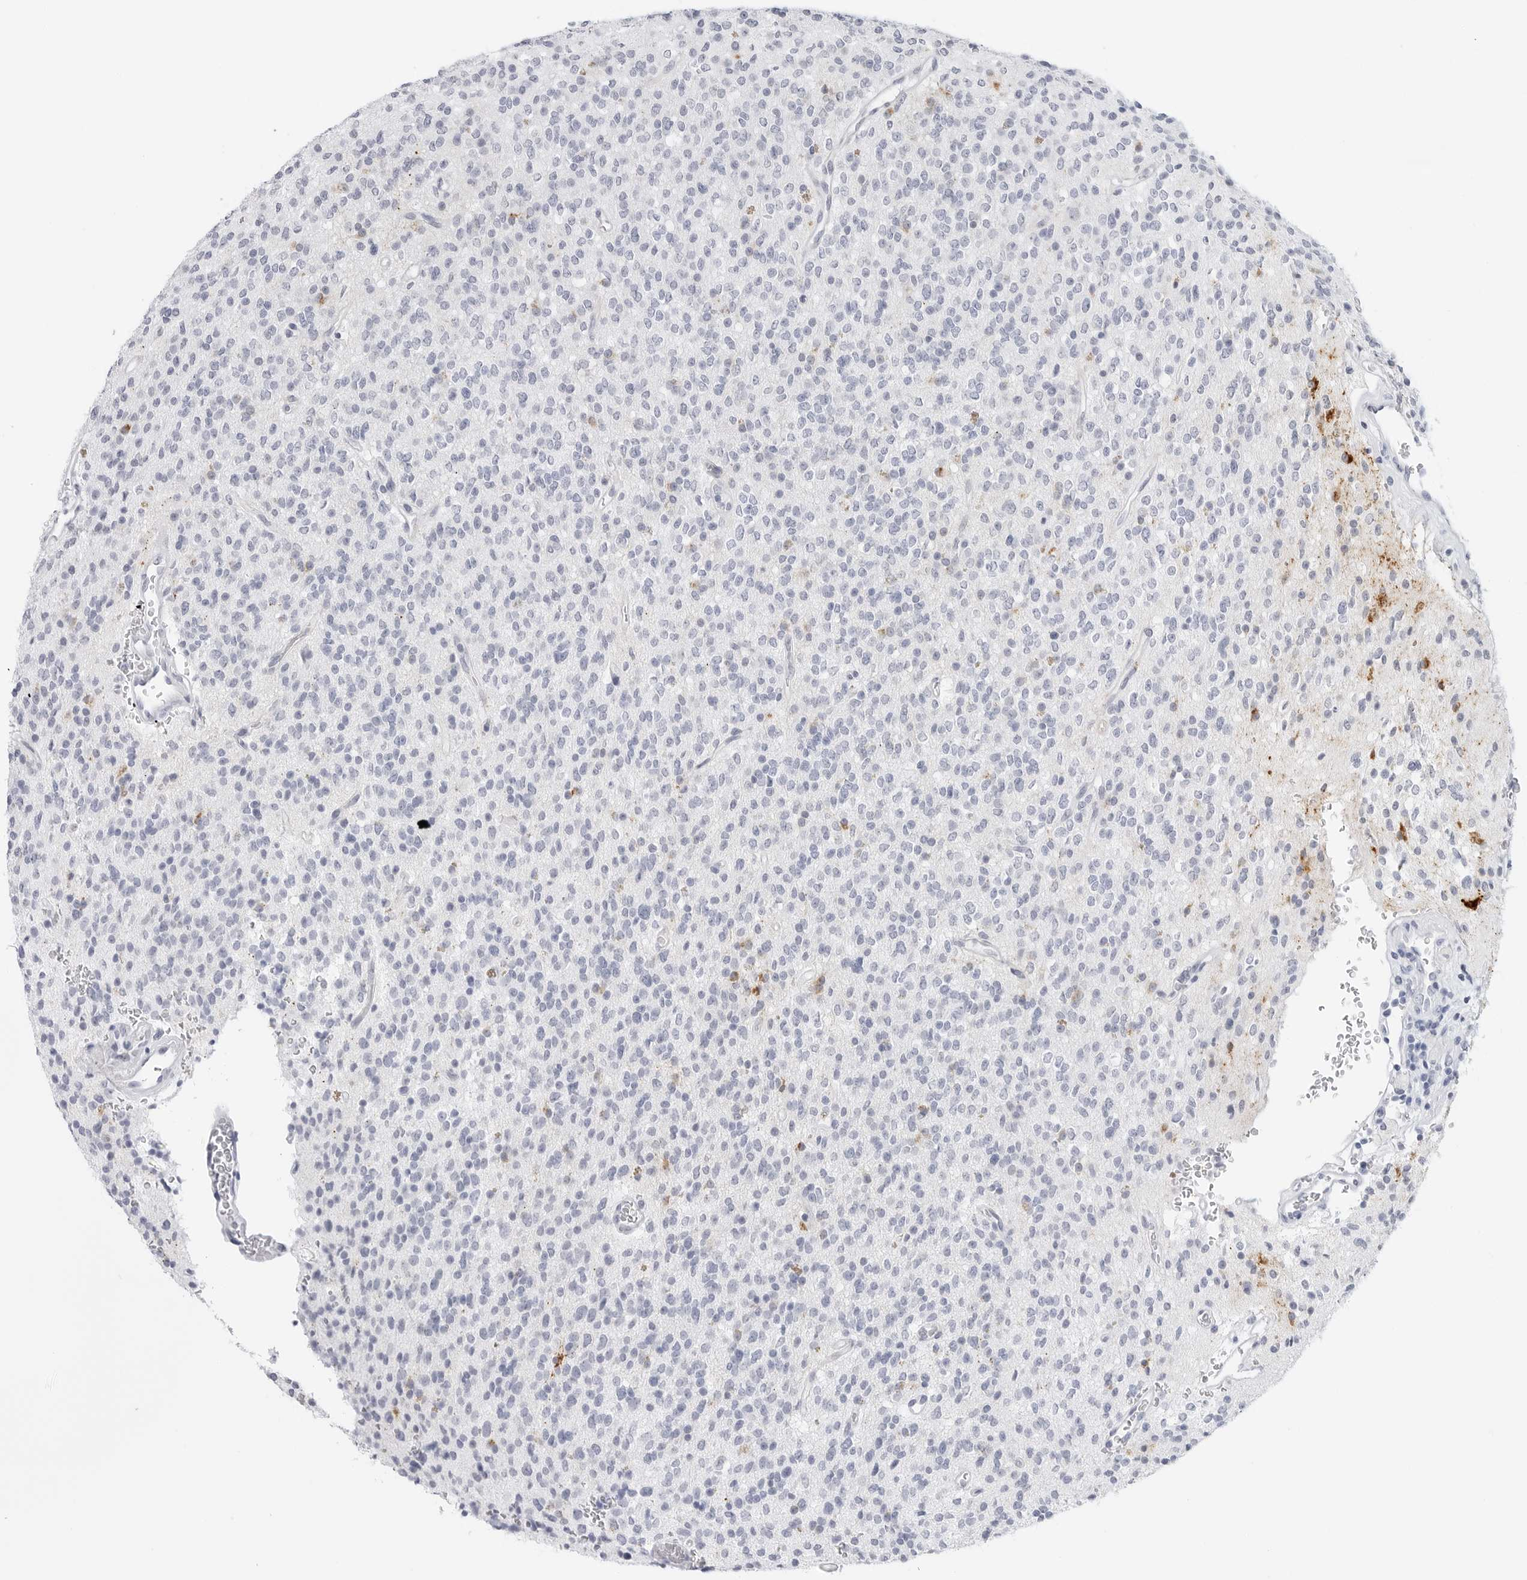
{"staining": {"intensity": "negative", "quantity": "none", "location": "none"}, "tissue": "glioma", "cell_type": "Tumor cells", "image_type": "cancer", "snomed": [{"axis": "morphology", "description": "Glioma, malignant, High grade"}, {"axis": "topography", "description": "Brain"}], "caption": "A histopathology image of human glioma is negative for staining in tumor cells.", "gene": "HSPB7", "patient": {"sex": "male", "age": 34}}